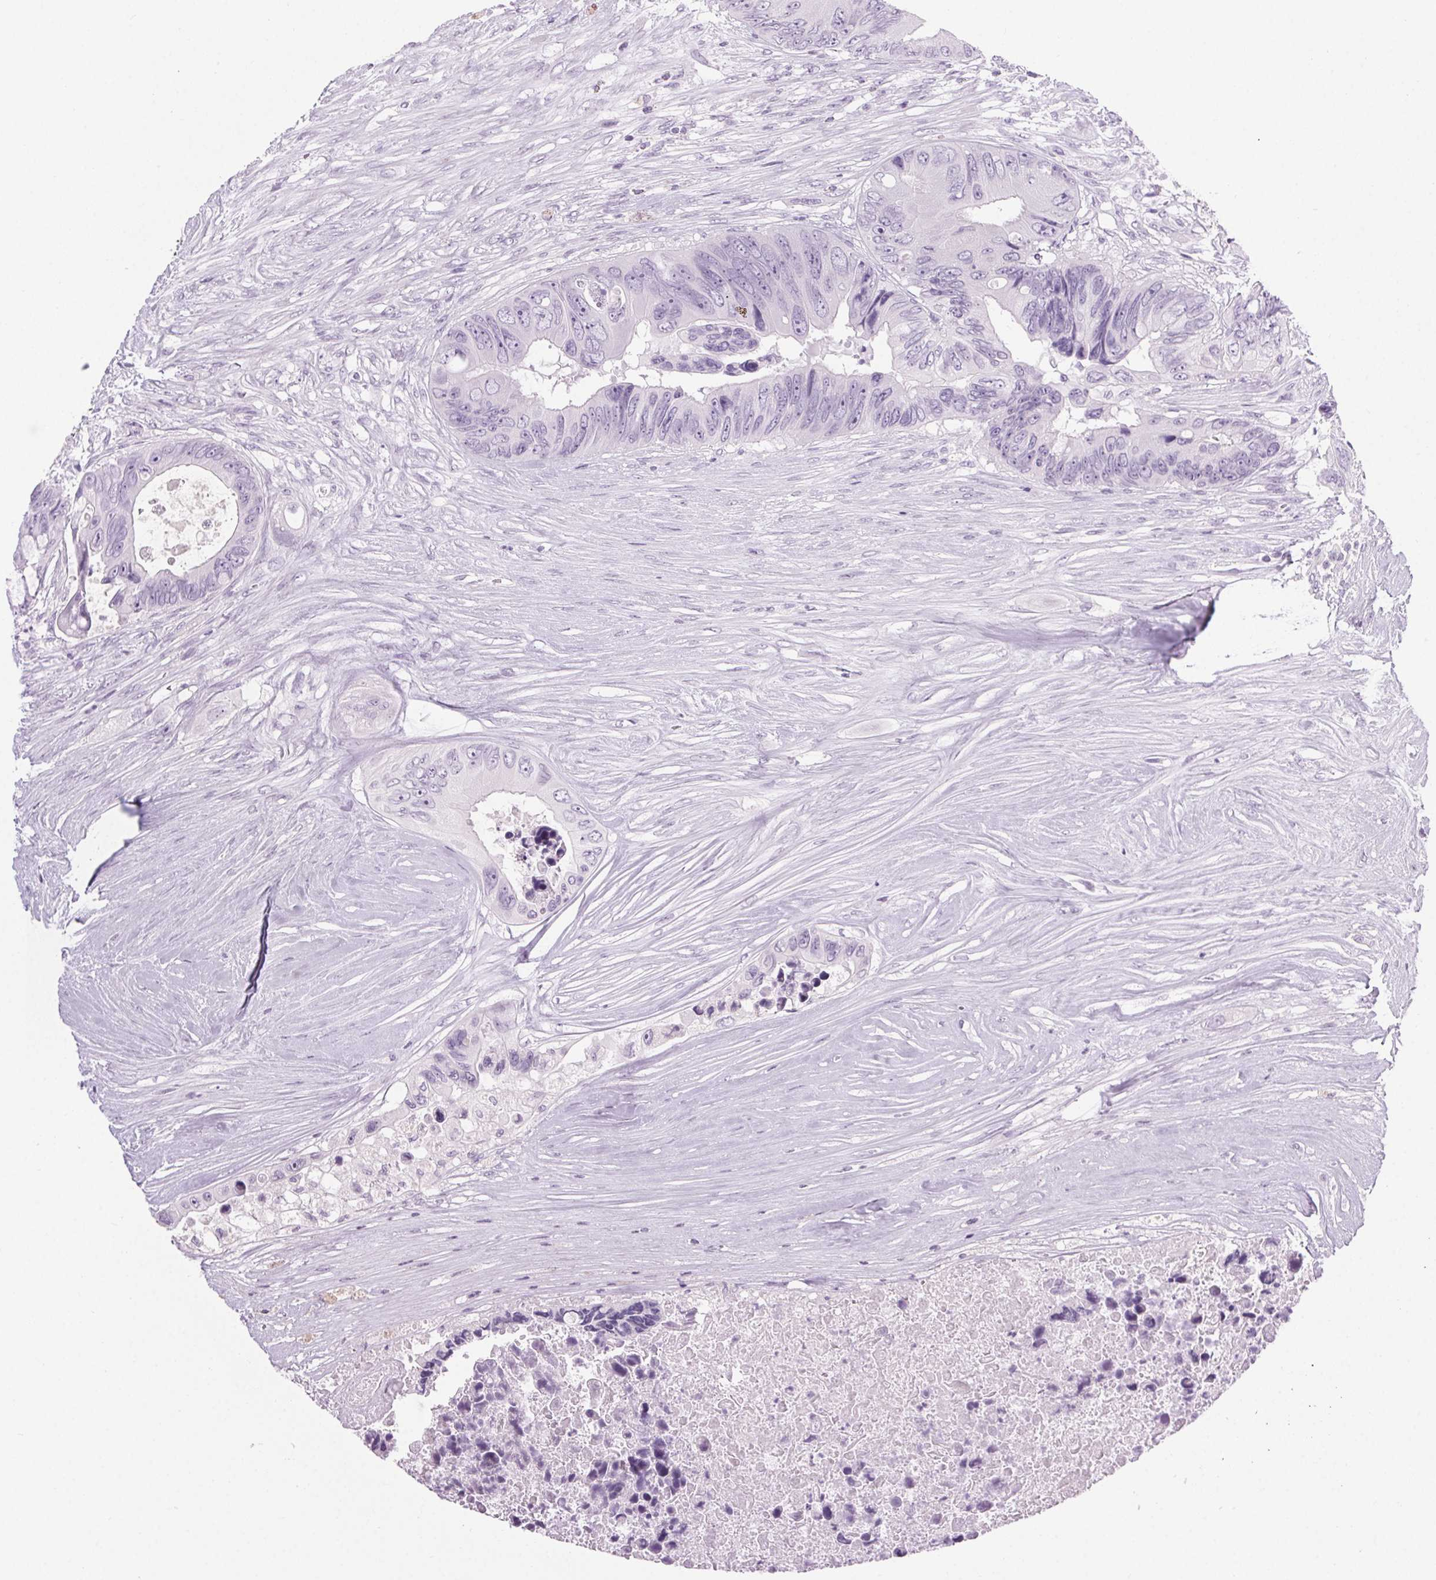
{"staining": {"intensity": "negative", "quantity": "none", "location": "none"}, "tissue": "colorectal cancer", "cell_type": "Tumor cells", "image_type": "cancer", "snomed": [{"axis": "morphology", "description": "Adenocarcinoma, NOS"}, {"axis": "topography", "description": "Colon"}], "caption": "A photomicrograph of human colorectal cancer (adenocarcinoma) is negative for staining in tumor cells.", "gene": "LRP2", "patient": {"sex": "female", "age": 48}}